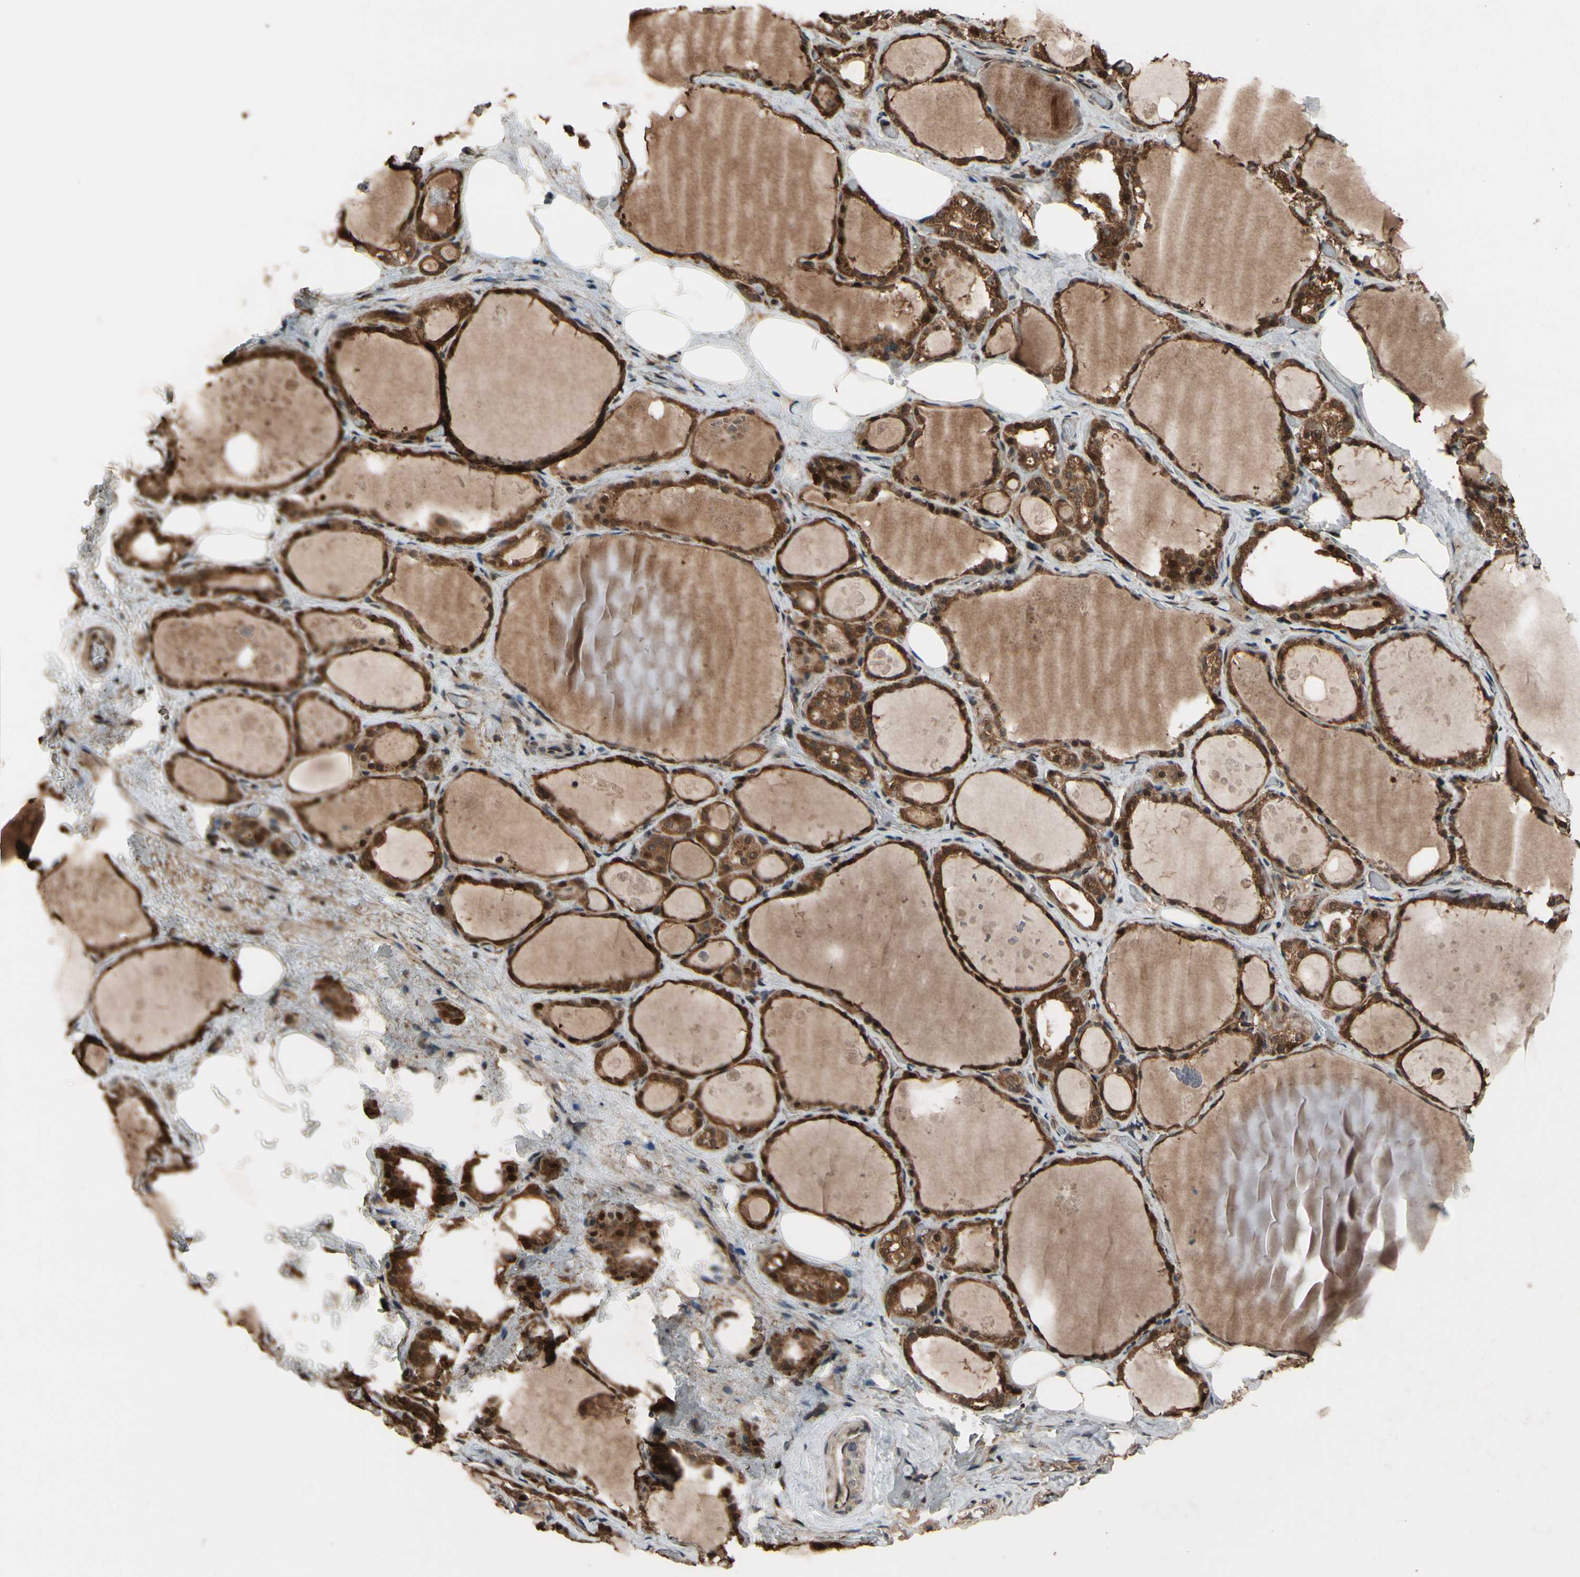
{"staining": {"intensity": "strong", "quantity": ">75%", "location": "cytoplasmic/membranous,nuclear"}, "tissue": "thyroid gland", "cell_type": "Glandular cells", "image_type": "normal", "snomed": [{"axis": "morphology", "description": "Normal tissue, NOS"}, {"axis": "topography", "description": "Thyroid gland"}], "caption": "This photomicrograph demonstrates IHC staining of unremarkable thyroid gland, with high strong cytoplasmic/membranous,nuclear expression in about >75% of glandular cells.", "gene": "CSF1R", "patient": {"sex": "male", "age": 61}}